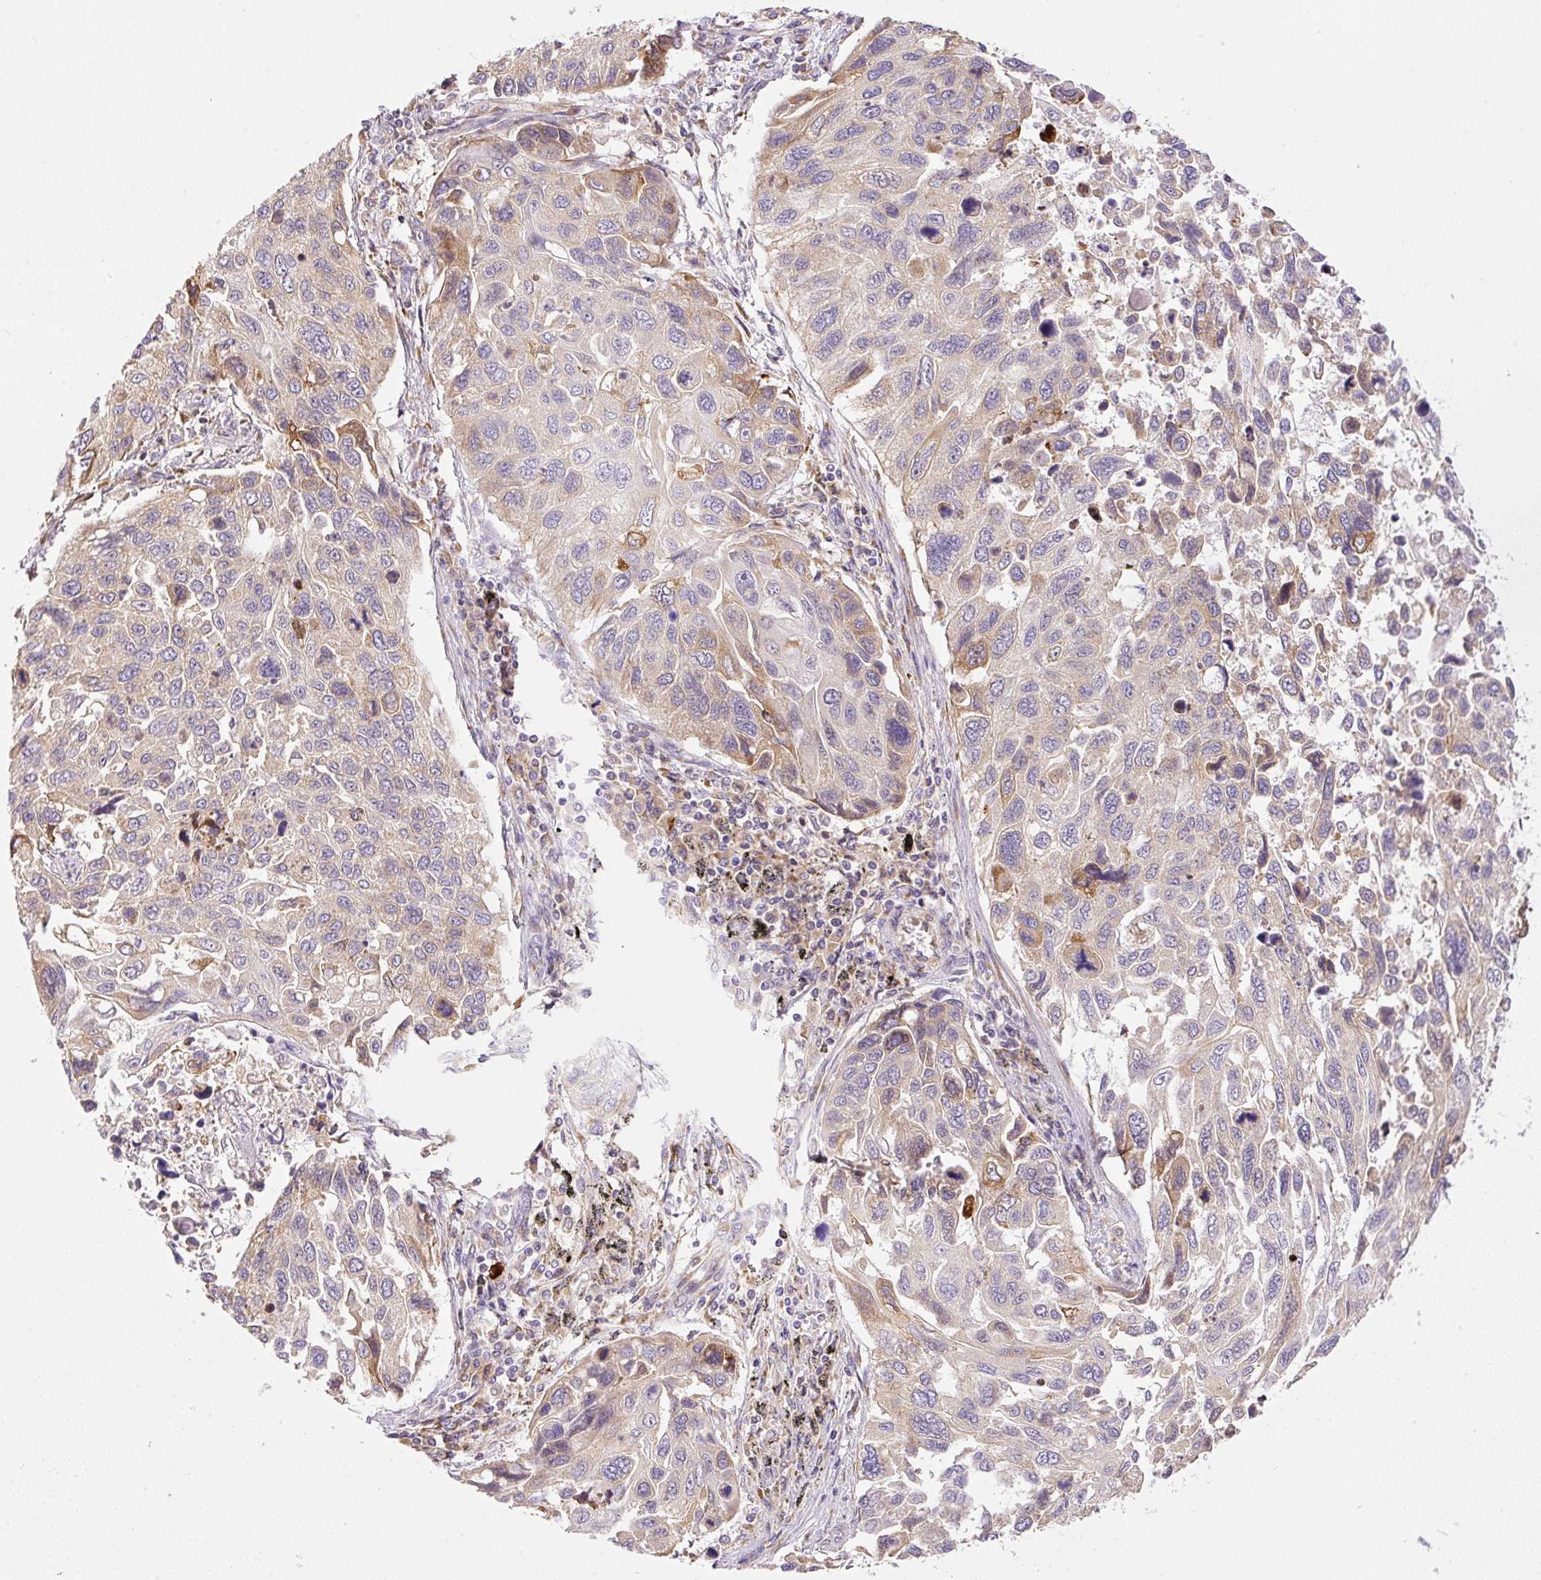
{"staining": {"intensity": "moderate", "quantity": "25%-75%", "location": "cytoplasmic/membranous"}, "tissue": "lung cancer", "cell_type": "Tumor cells", "image_type": "cancer", "snomed": [{"axis": "morphology", "description": "Squamous cell carcinoma, NOS"}, {"axis": "topography", "description": "Lung"}], "caption": "Protein analysis of lung squamous cell carcinoma tissue demonstrates moderate cytoplasmic/membranous expression in approximately 25%-75% of tumor cells.", "gene": "POFUT1", "patient": {"sex": "male", "age": 62}}